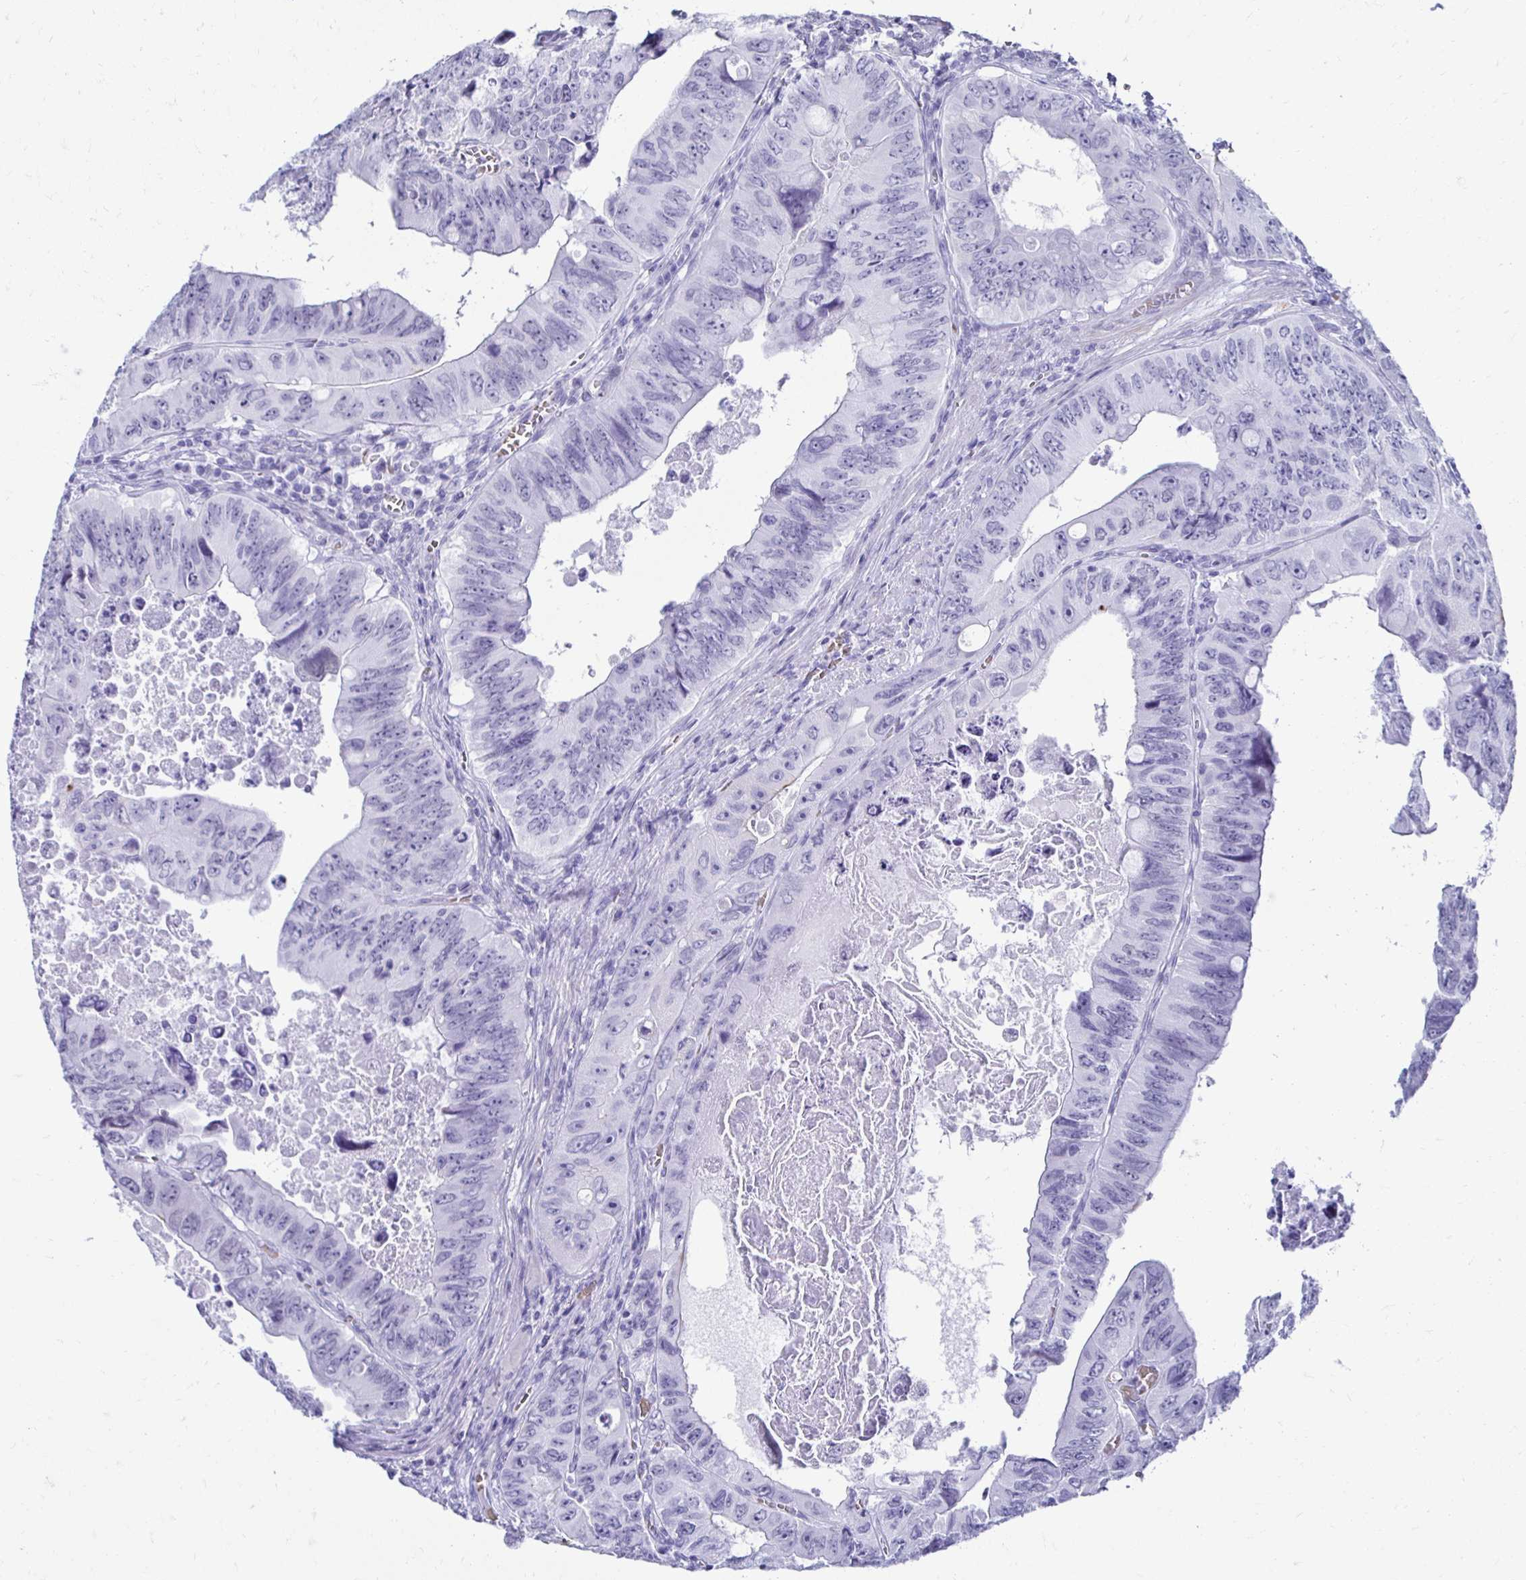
{"staining": {"intensity": "negative", "quantity": "none", "location": "none"}, "tissue": "colorectal cancer", "cell_type": "Tumor cells", "image_type": "cancer", "snomed": [{"axis": "morphology", "description": "Adenocarcinoma, NOS"}, {"axis": "topography", "description": "Colon"}], "caption": "Colorectal adenocarcinoma stained for a protein using immunohistochemistry displays no positivity tumor cells.", "gene": "RHBDL3", "patient": {"sex": "female", "age": 84}}